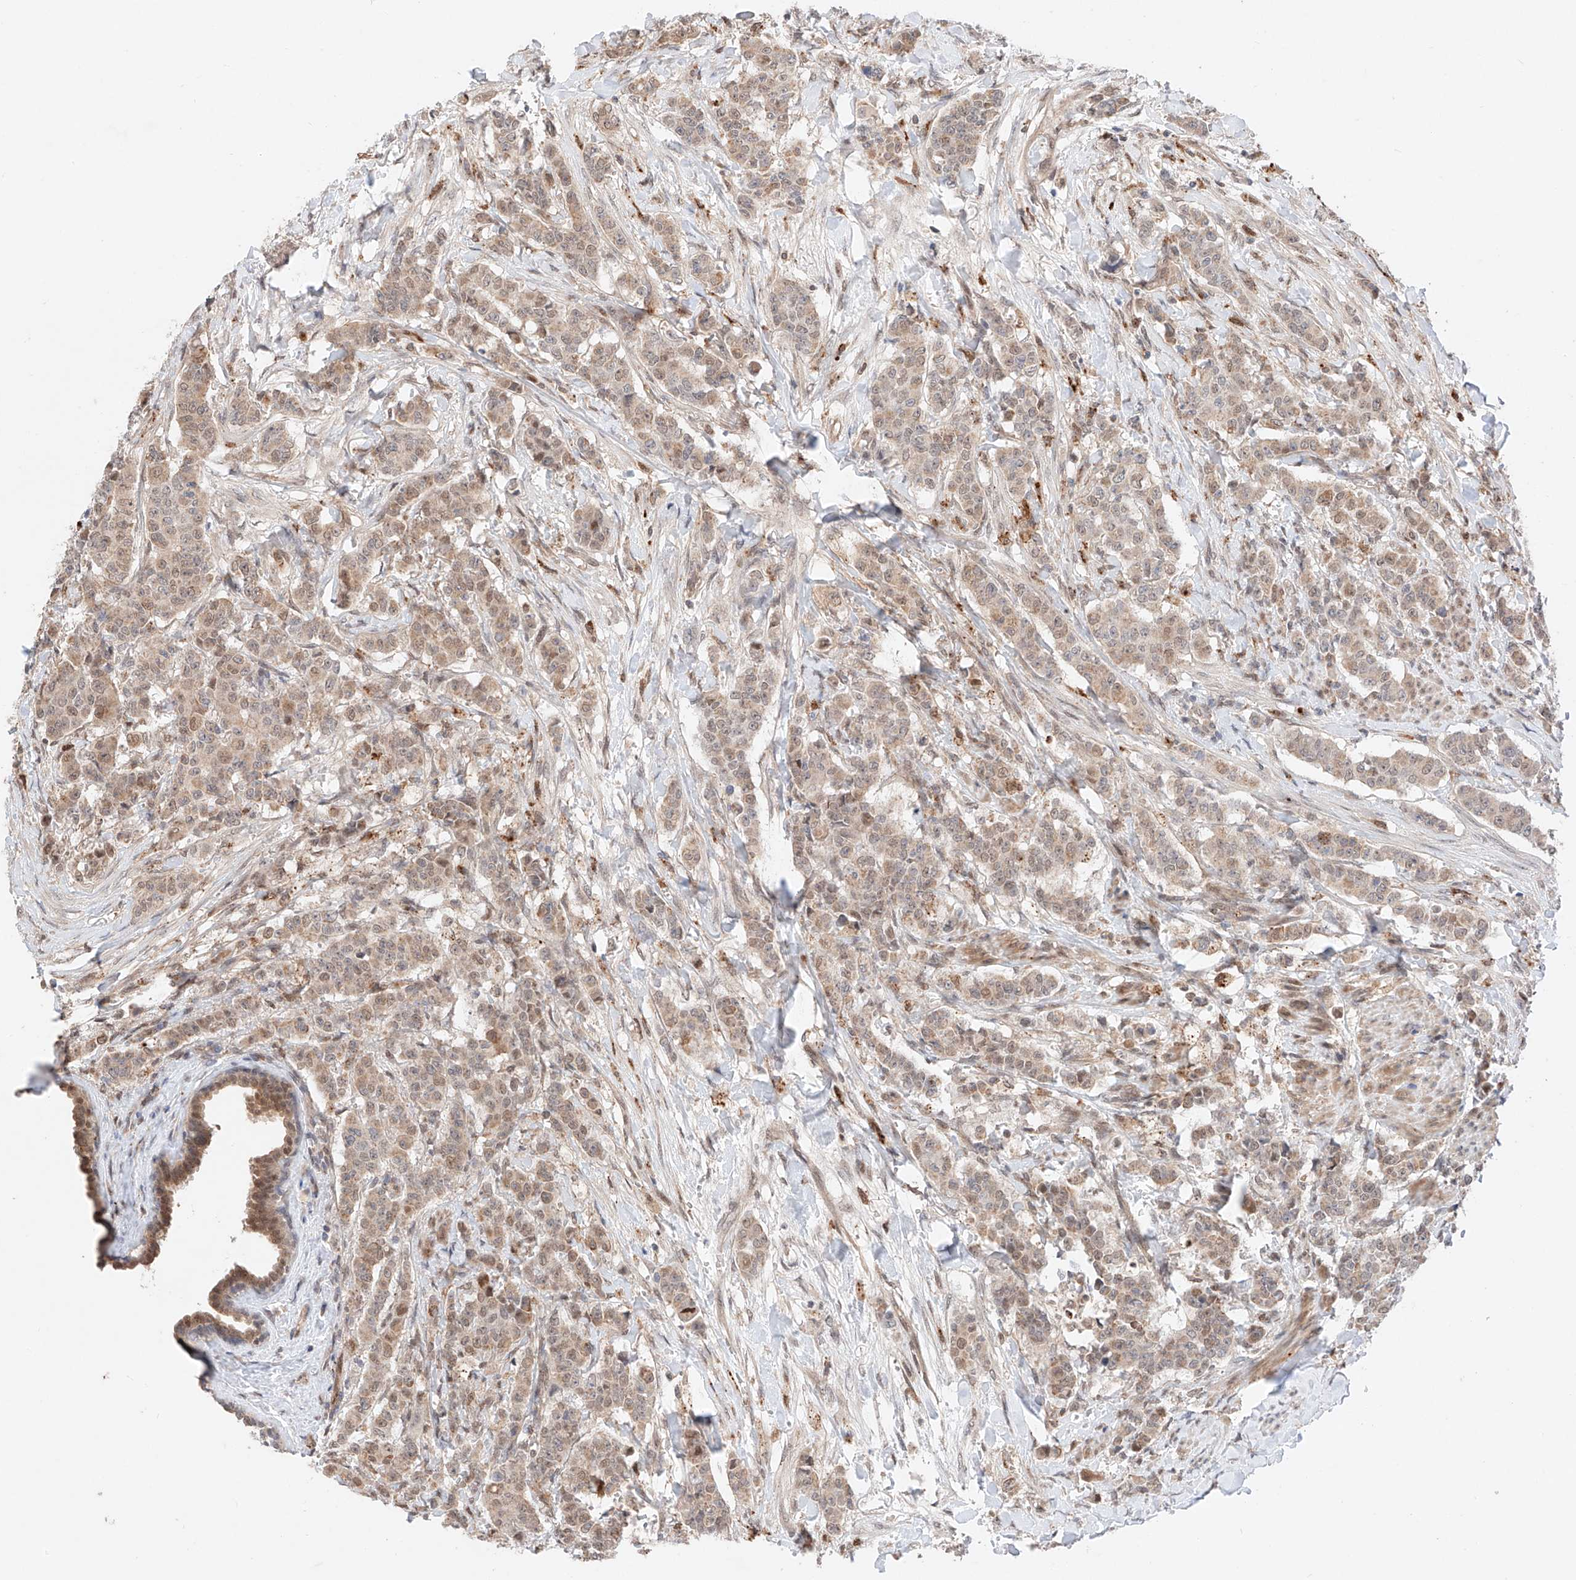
{"staining": {"intensity": "weak", "quantity": ">75%", "location": "cytoplasmic/membranous,nuclear"}, "tissue": "breast cancer", "cell_type": "Tumor cells", "image_type": "cancer", "snomed": [{"axis": "morphology", "description": "Duct carcinoma"}, {"axis": "topography", "description": "Breast"}], "caption": "Breast cancer stained with a brown dye displays weak cytoplasmic/membranous and nuclear positive positivity in approximately >75% of tumor cells.", "gene": "GCNT1", "patient": {"sex": "female", "age": 40}}